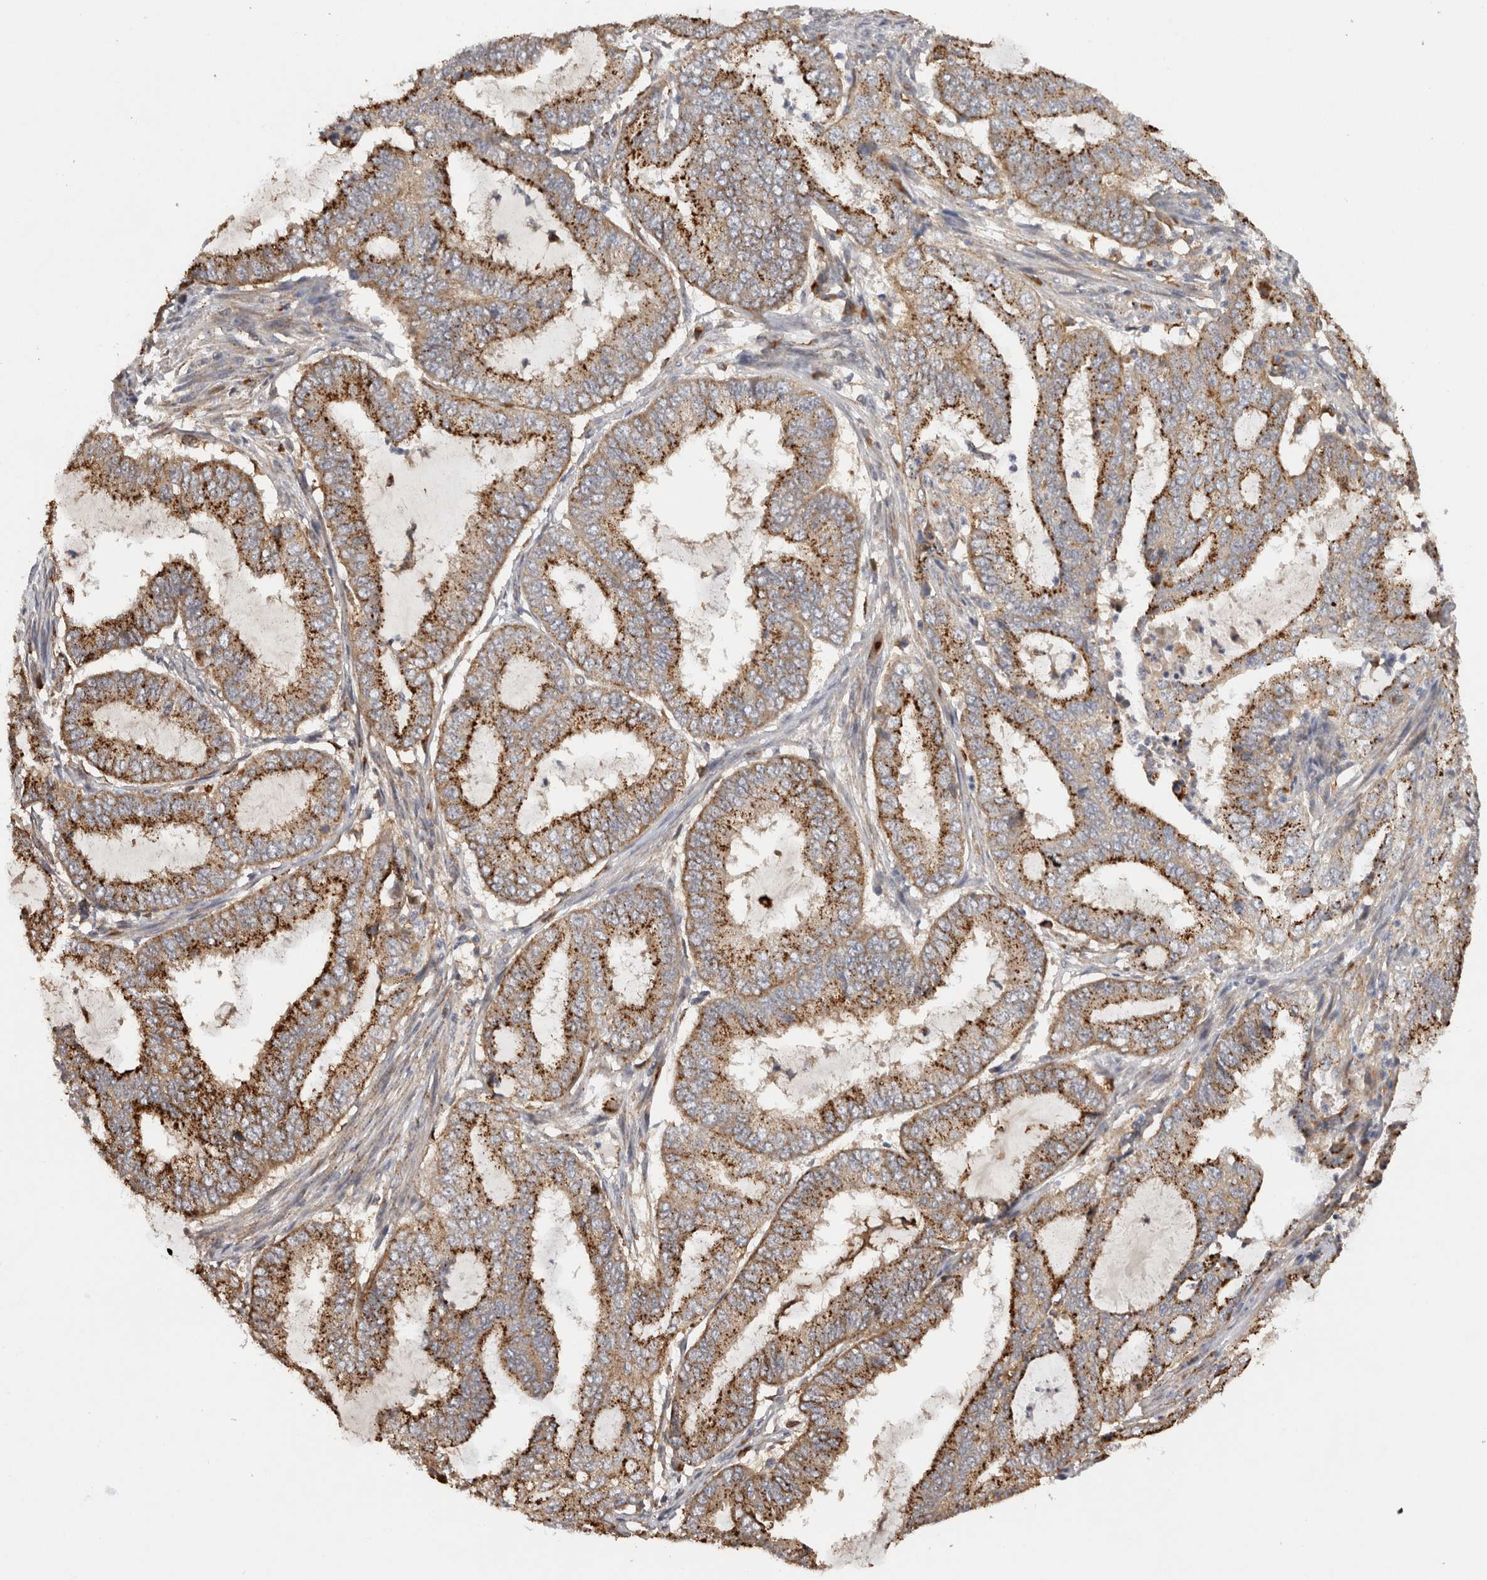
{"staining": {"intensity": "strong", "quantity": "25%-75%", "location": "cytoplasmic/membranous"}, "tissue": "endometrial cancer", "cell_type": "Tumor cells", "image_type": "cancer", "snomed": [{"axis": "morphology", "description": "Adenocarcinoma, NOS"}, {"axis": "topography", "description": "Endometrium"}], "caption": "Immunohistochemistry (DAB) staining of endometrial cancer shows strong cytoplasmic/membranous protein positivity in approximately 25%-75% of tumor cells.", "gene": "ACAT2", "patient": {"sex": "female", "age": 51}}